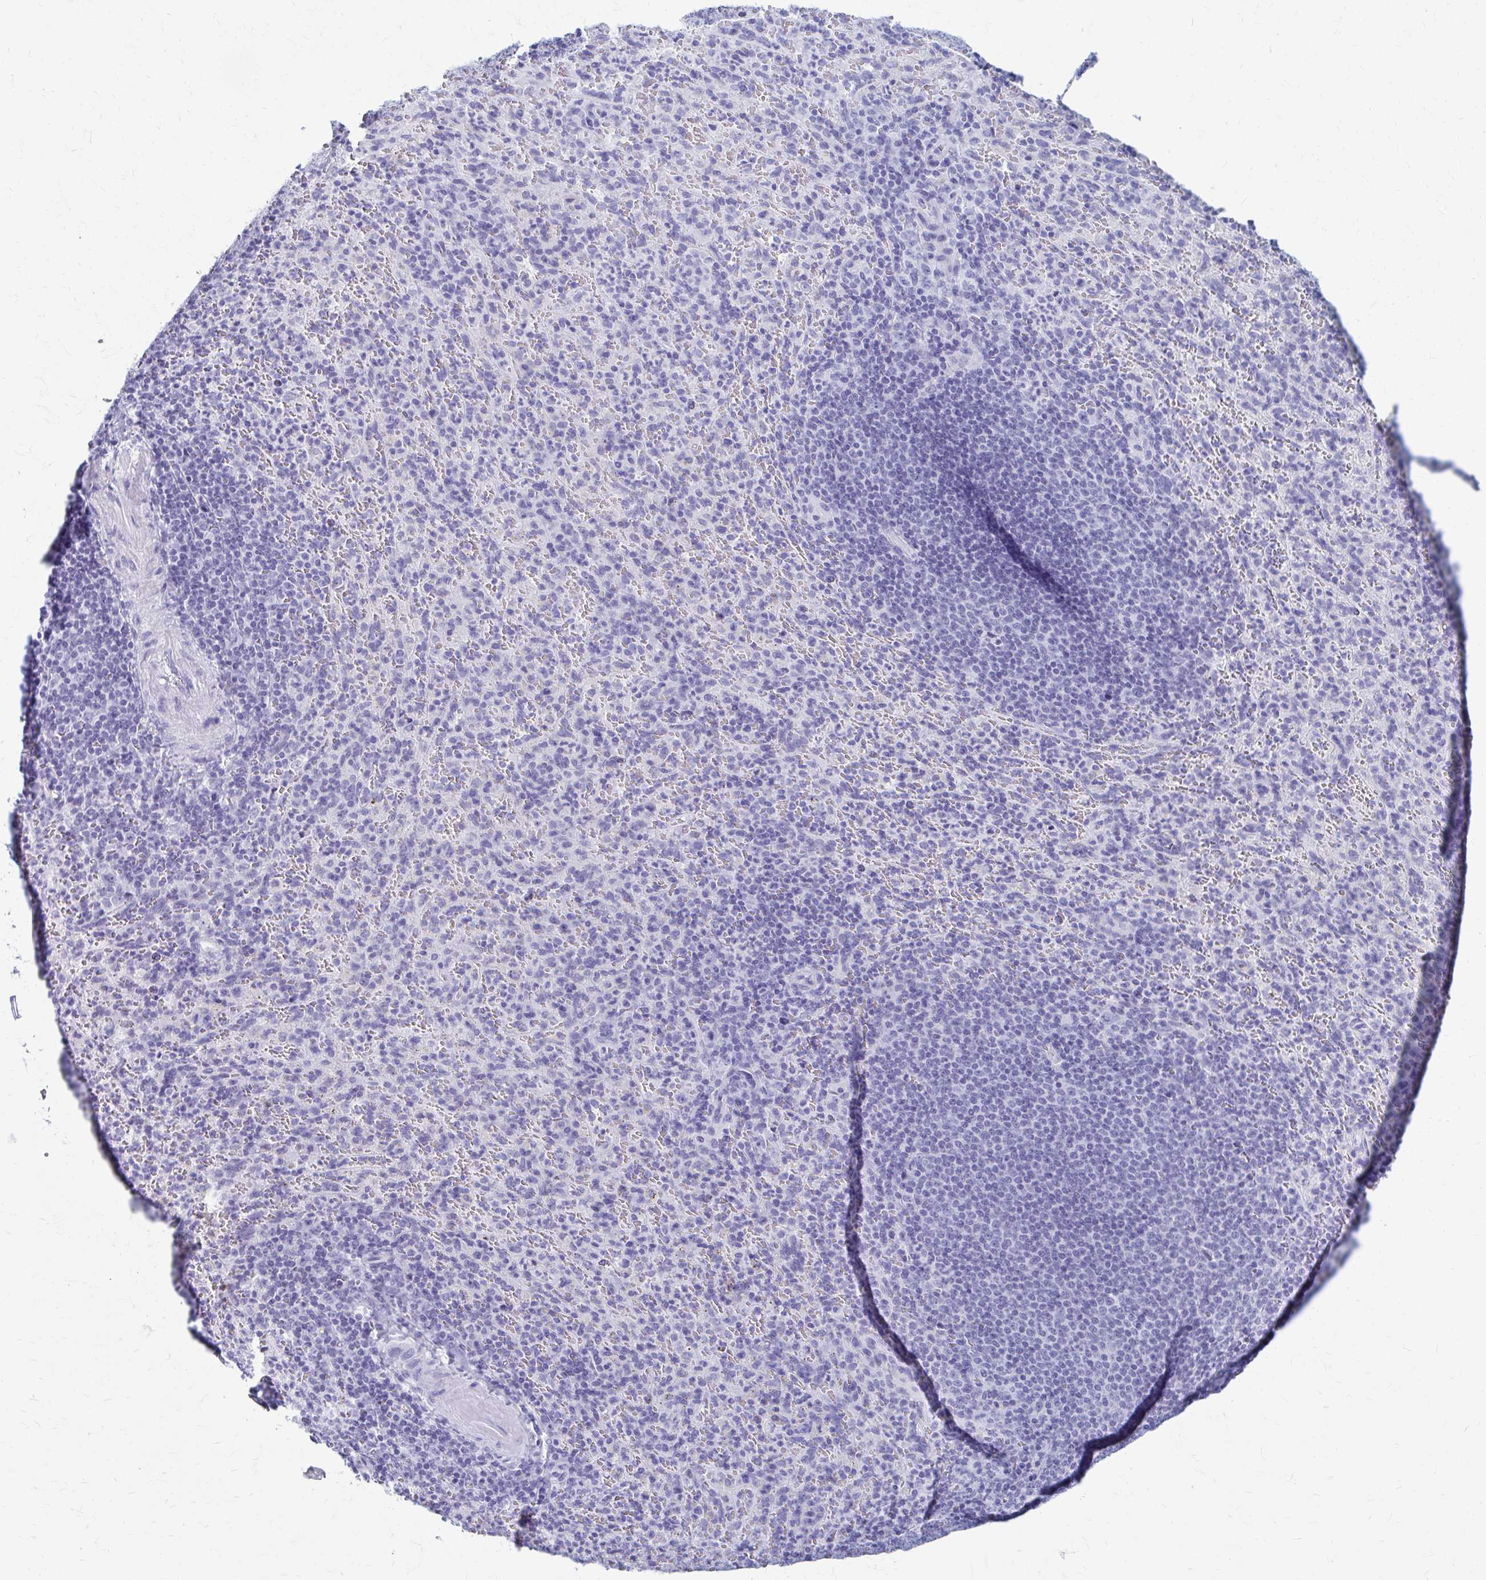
{"staining": {"intensity": "negative", "quantity": "none", "location": "none"}, "tissue": "spleen", "cell_type": "Cells in red pulp", "image_type": "normal", "snomed": [{"axis": "morphology", "description": "Normal tissue, NOS"}, {"axis": "topography", "description": "Spleen"}], "caption": "Human spleen stained for a protein using immunohistochemistry (IHC) exhibits no expression in cells in red pulp.", "gene": "CELF5", "patient": {"sex": "male", "age": 57}}